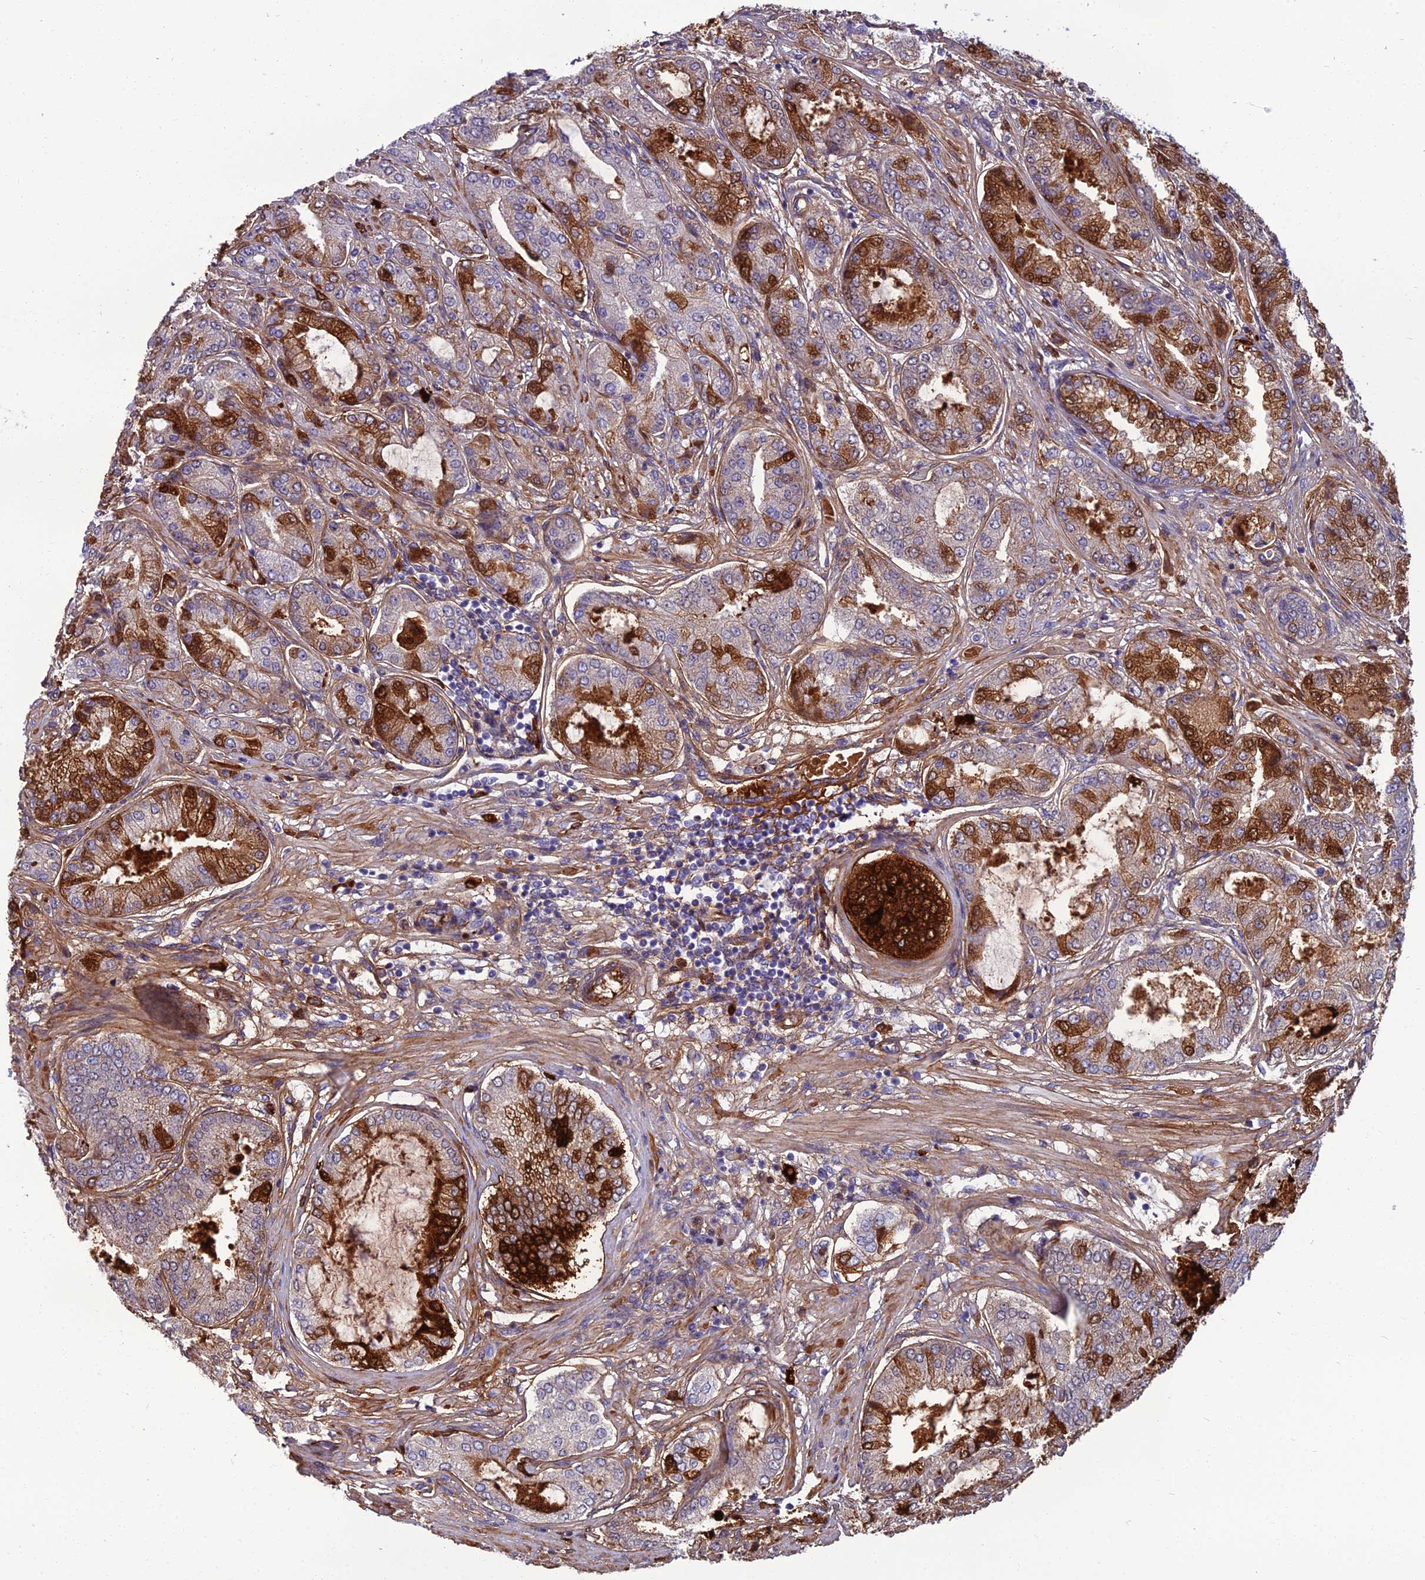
{"staining": {"intensity": "strong", "quantity": "<25%", "location": "cytoplasmic/membranous"}, "tissue": "prostate cancer", "cell_type": "Tumor cells", "image_type": "cancer", "snomed": [{"axis": "morphology", "description": "Adenocarcinoma, High grade"}, {"axis": "topography", "description": "Prostate"}], "caption": "Tumor cells reveal strong cytoplasmic/membranous expression in approximately <25% of cells in adenocarcinoma (high-grade) (prostate).", "gene": "SPTLC3", "patient": {"sex": "male", "age": 71}}